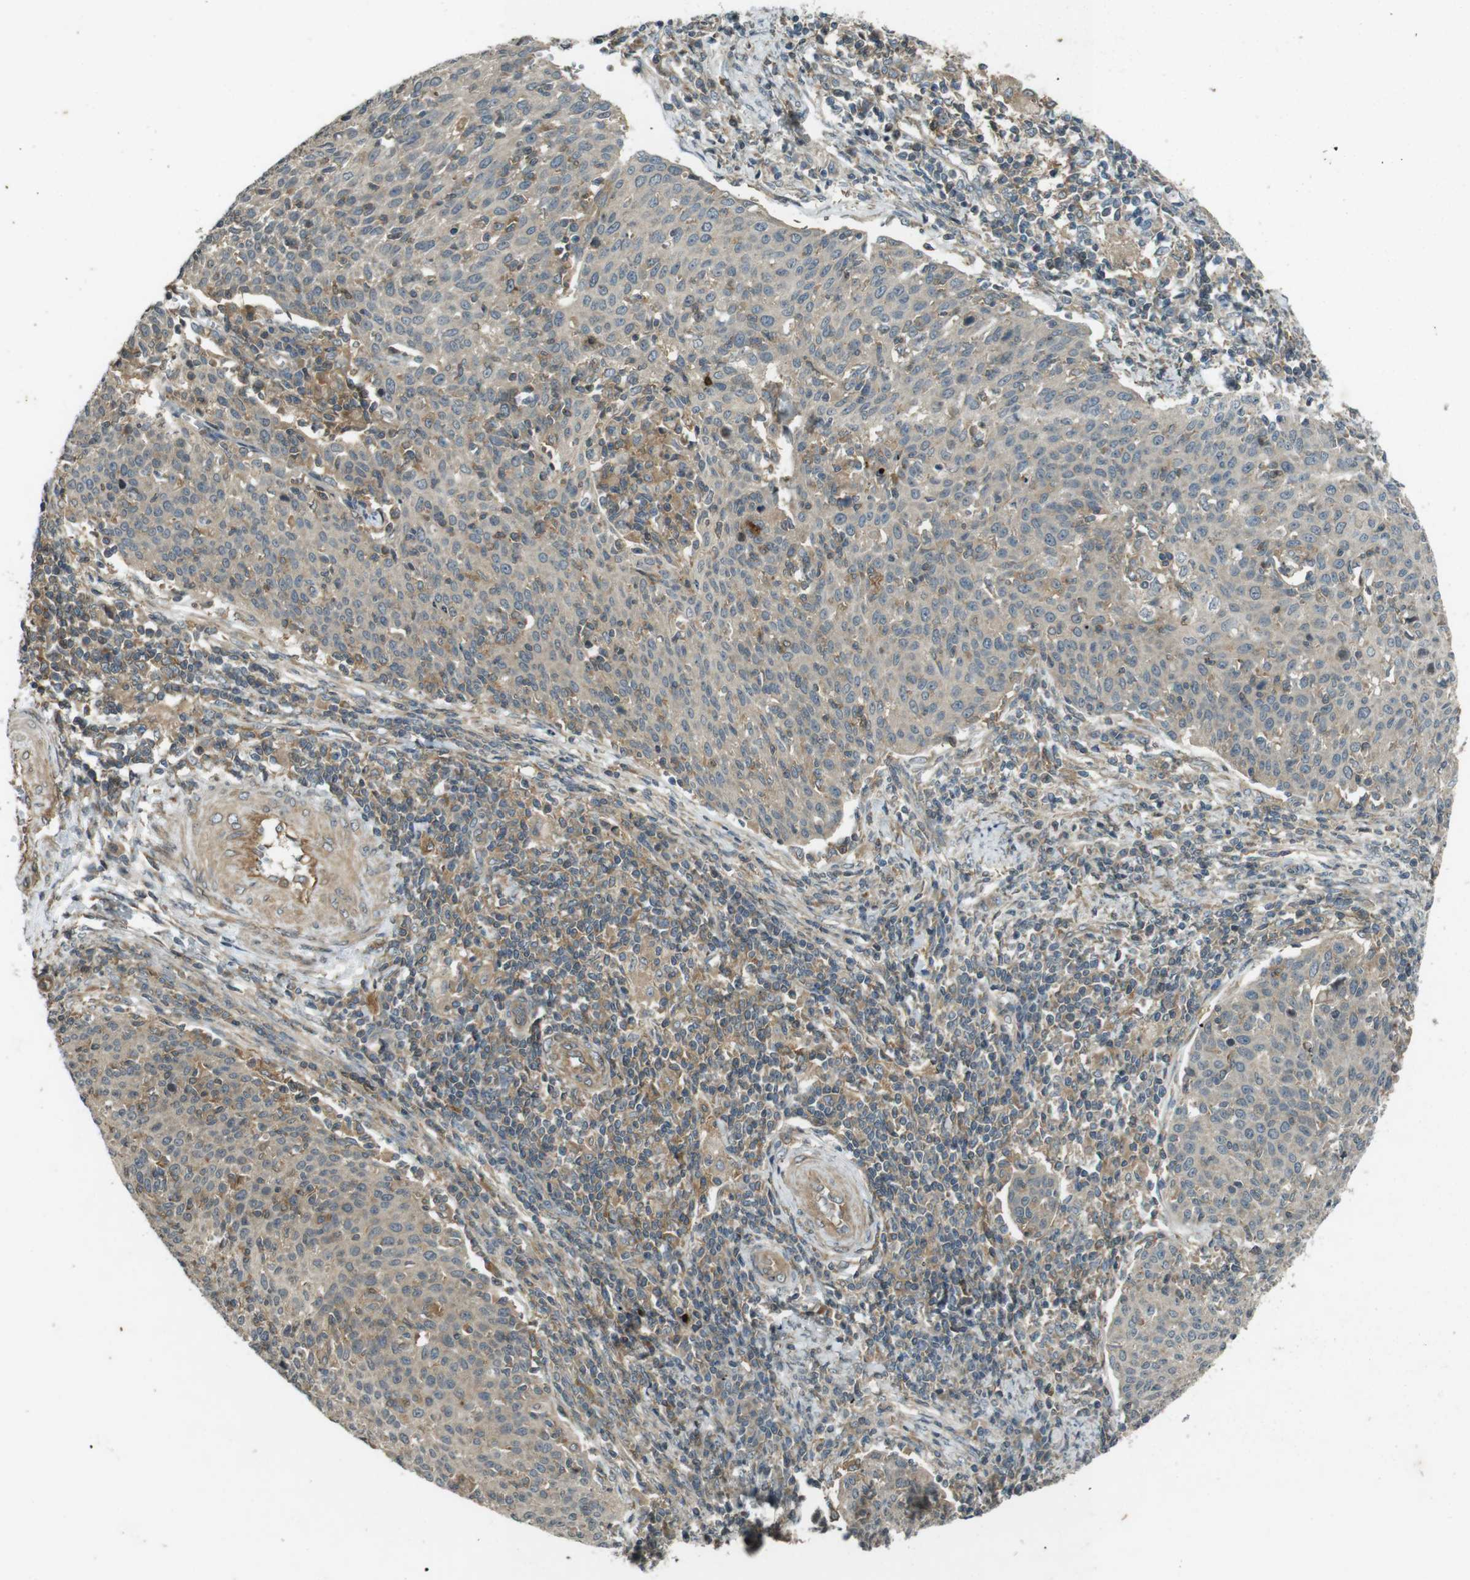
{"staining": {"intensity": "weak", "quantity": "<25%", "location": "cytoplasmic/membranous"}, "tissue": "cervical cancer", "cell_type": "Tumor cells", "image_type": "cancer", "snomed": [{"axis": "morphology", "description": "Squamous cell carcinoma, NOS"}, {"axis": "topography", "description": "Cervix"}], "caption": "DAB (3,3'-diaminobenzidine) immunohistochemical staining of squamous cell carcinoma (cervical) demonstrates no significant positivity in tumor cells. (DAB (3,3'-diaminobenzidine) immunohistochemistry (IHC) with hematoxylin counter stain).", "gene": "ZYX", "patient": {"sex": "female", "age": 38}}